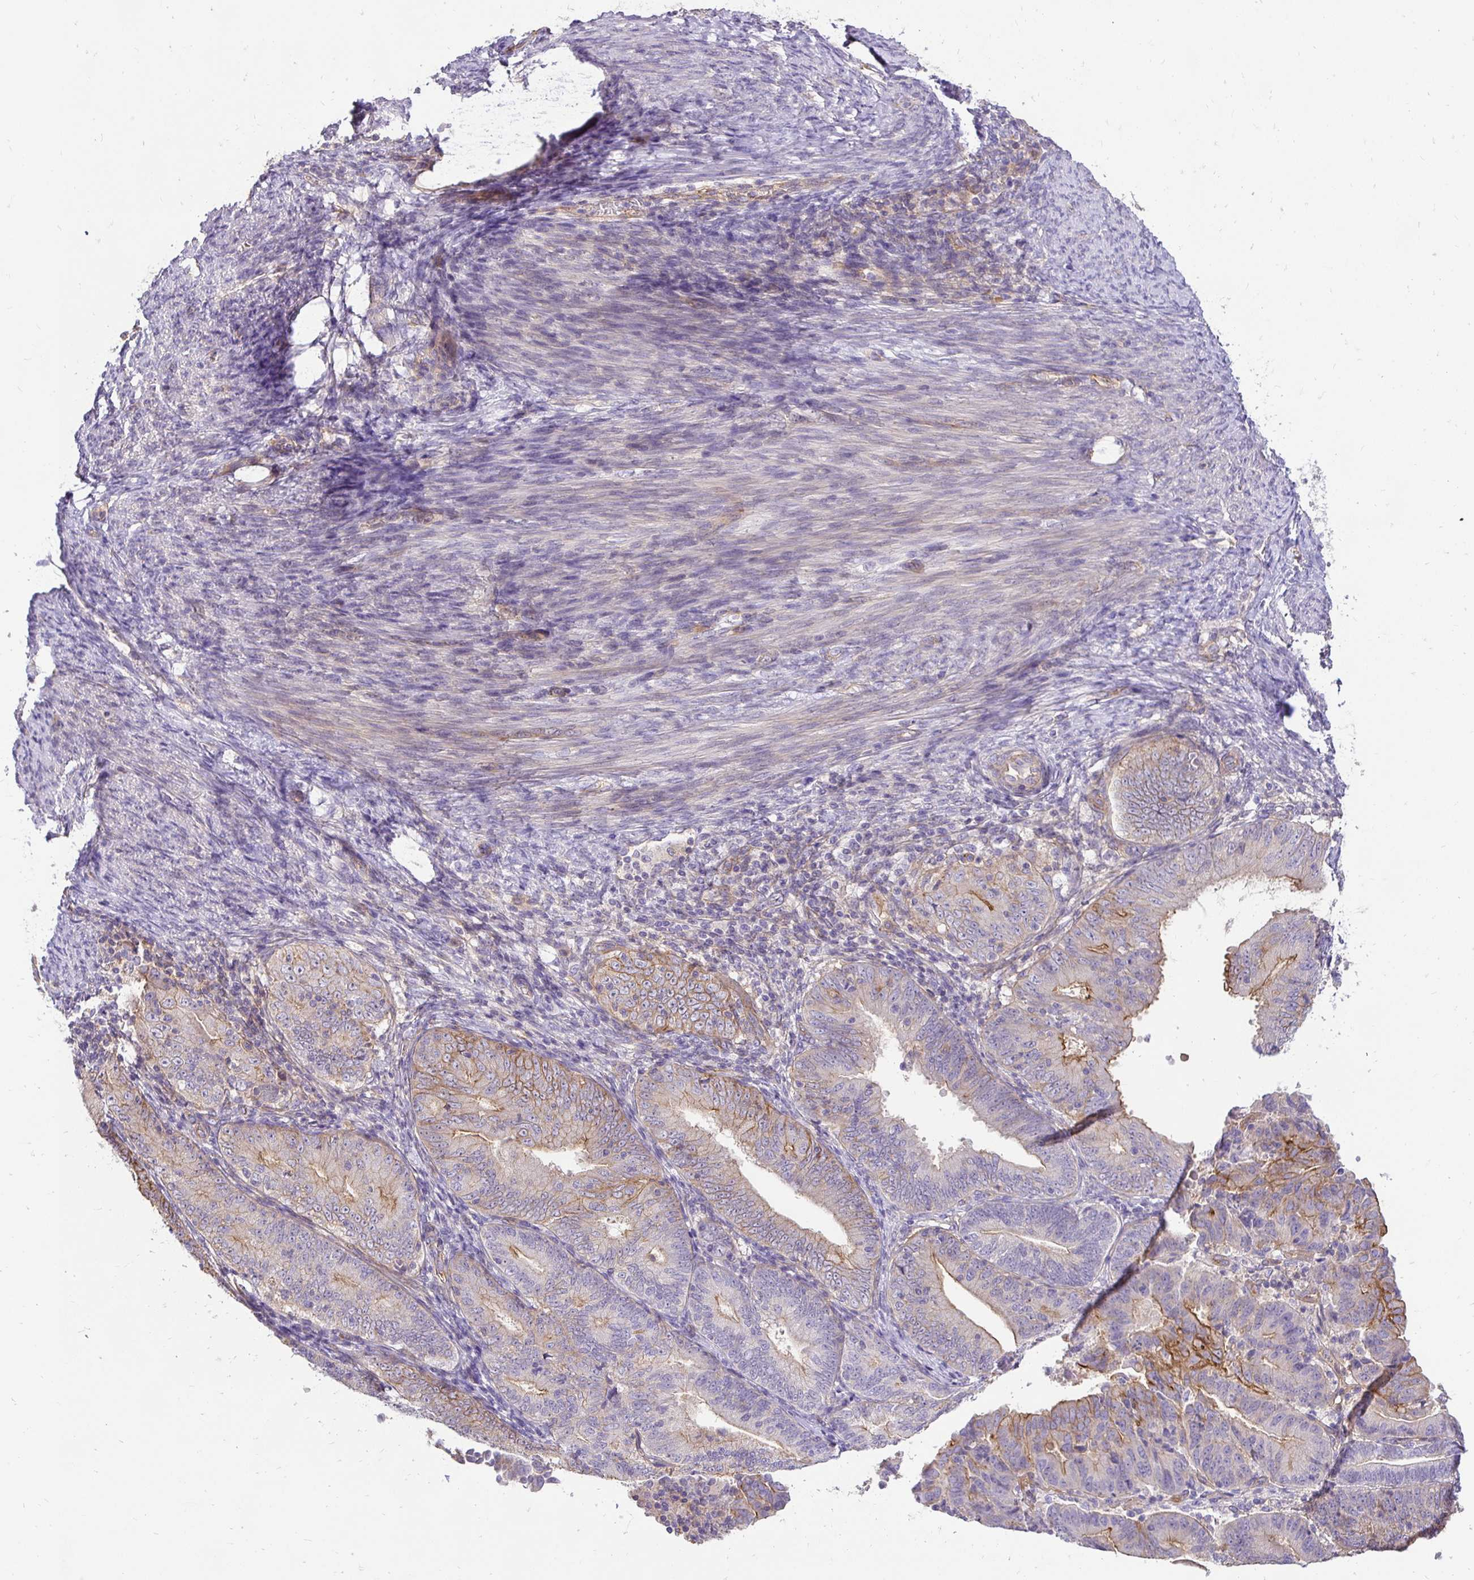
{"staining": {"intensity": "moderate", "quantity": "<25%", "location": "cytoplasmic/membranous"}, "tissue": "endometrial cancer", "cell_type": "Tumor cells", "image_type": "cancer", "snomed": [{"axis": "morphology", "description": "Adenocarcinoma, NOS"}, {"axis": "topography", "description": "Endometrium"}], "caption": "Endometrial cancer stained for a protein shows moderate cytoplasmic/membranous positivity in tumor cells.", "gene": "SLC9A1", "patient": {"sex": "female", "age": 70}}